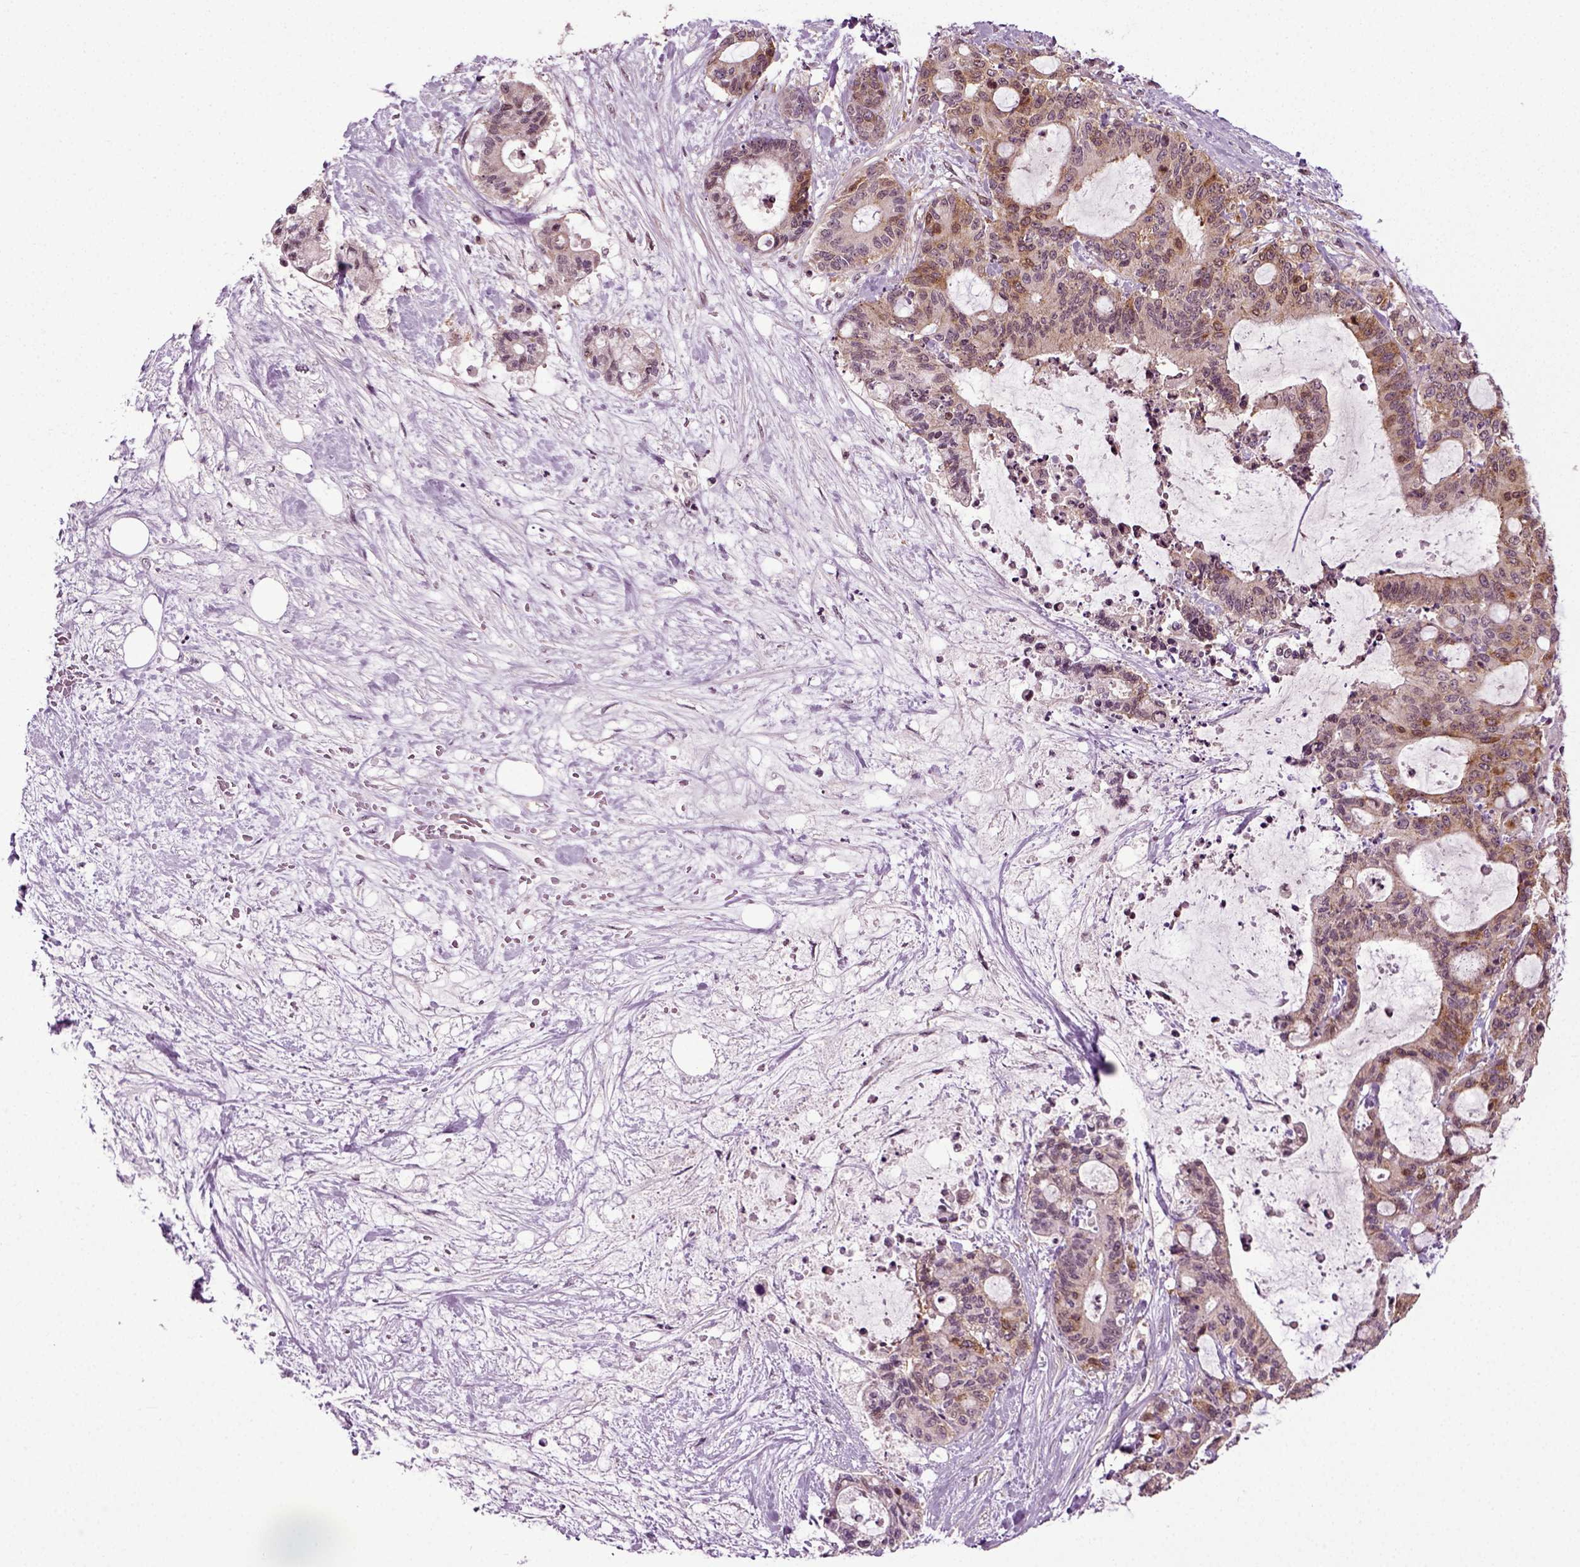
{"staining": {"intensity": "moderate", "quantity": "<25%", "location": "cytoplasmic/membranous"}, "tissue": "liver cancer", "cell_type": "Tumor cells", "image_type": "cancer", "snomed": [{"axis": "morphology", "description": "Cholangiocarcinoma"}, {"axis": "topography", "description": "Liver"}], "caption": "IHC (DAB (3,3'-diaminobenzidine)) staining of human liver cholangiocarcinoma shows moderate cytoplasmic/membranous protein expression in about <25% of tumor cells.", "gene": "KNSTRN", "patient": {"sex": "female", "age": 73}}